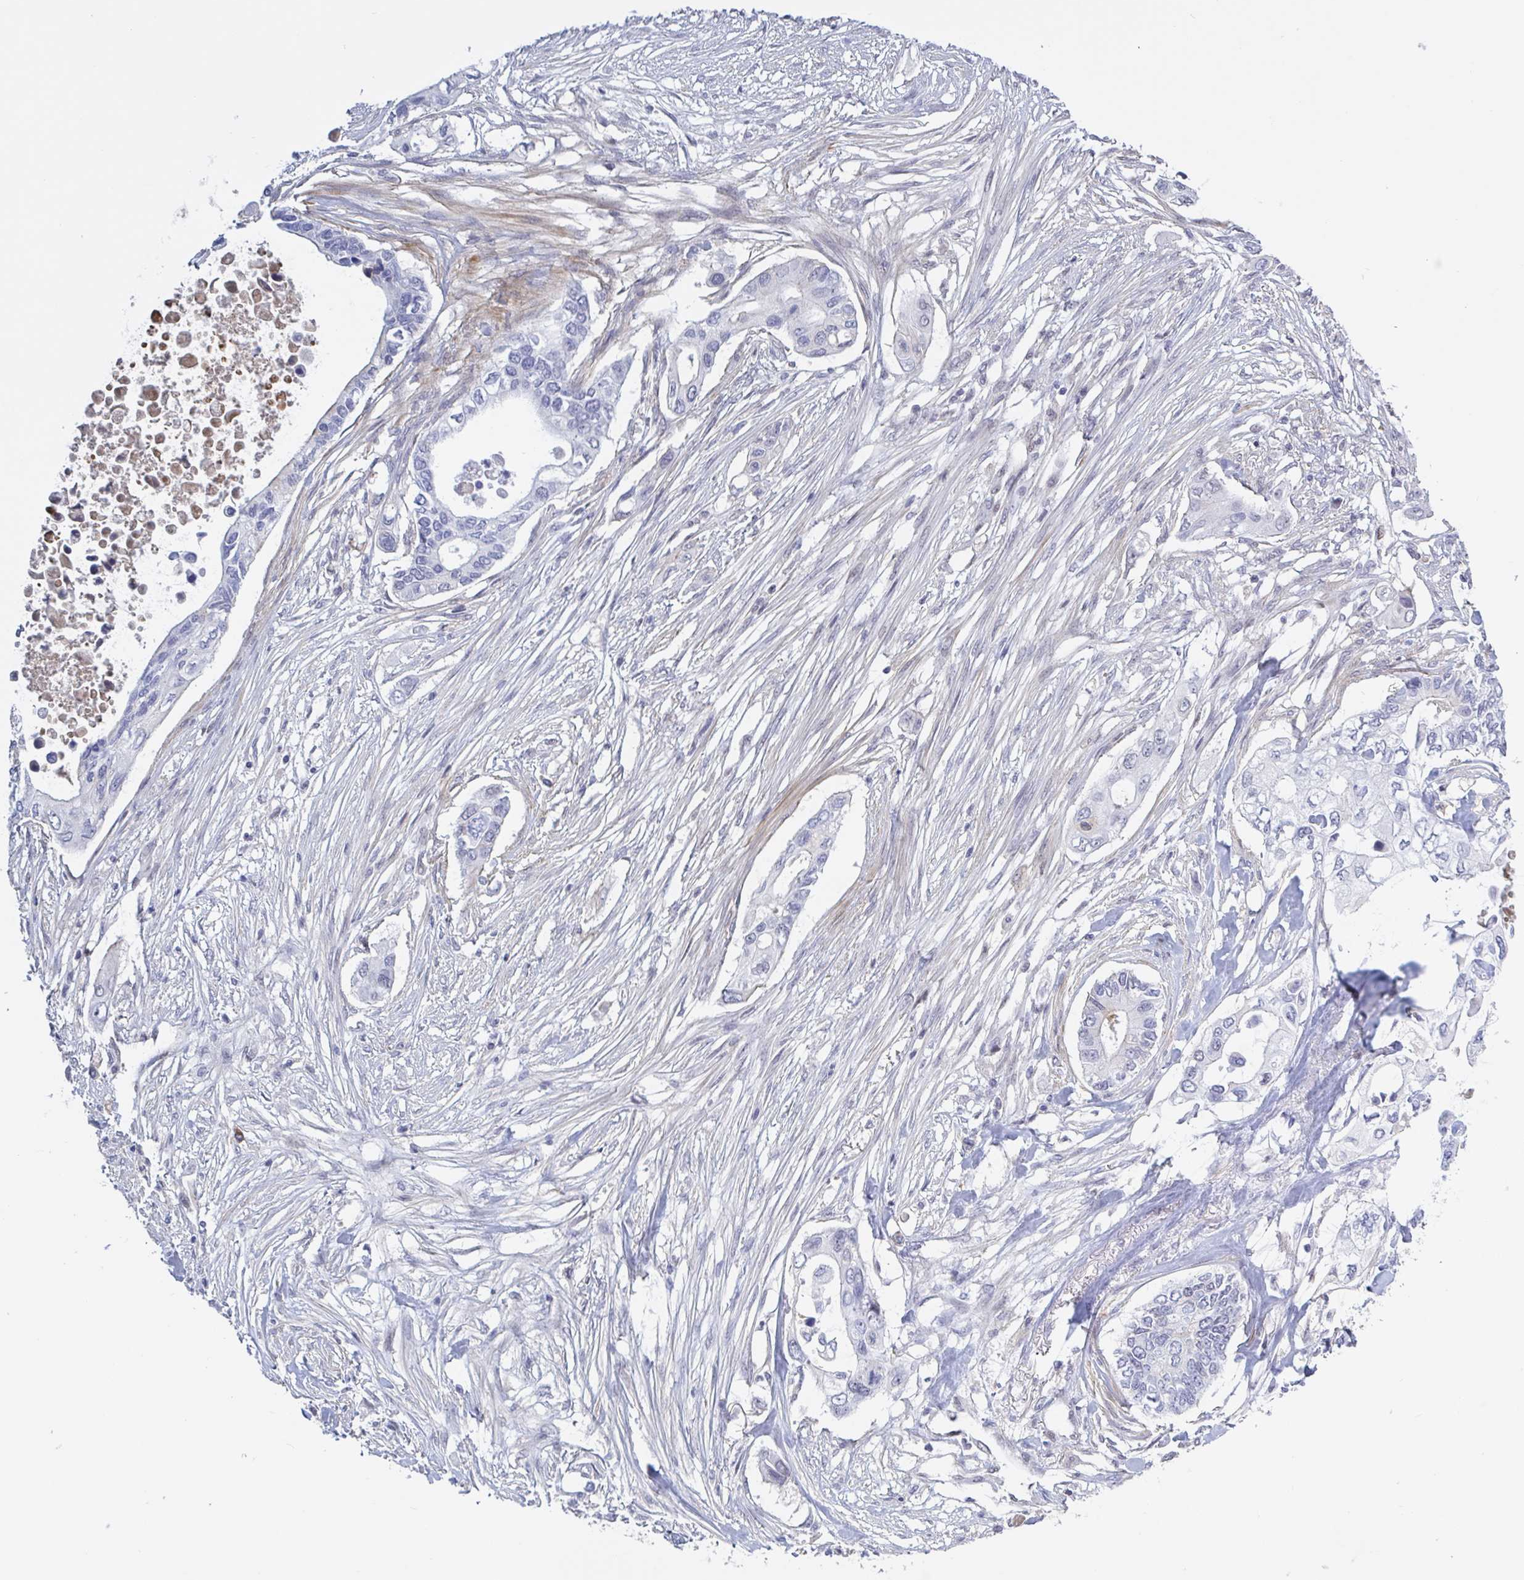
{"staining": {"intensity": "negative", "quantity": "none", "location": "none"}, "tissue": "pancreatic cancer", "cell_type": "Tumor cells", "image_type": "cancer", "snomed": [{"axis": "morphology", "description": "Adenocarcinoma, NOS"}, {"axis": "topography", "description": "Pancreas"}], "caption": "Pancreatic cancer was stained to show a protein in brown. There is no significant positivity in tumor cells.", "gene": "BCL7B", "patient": {"sex": "female", "age": 63}}